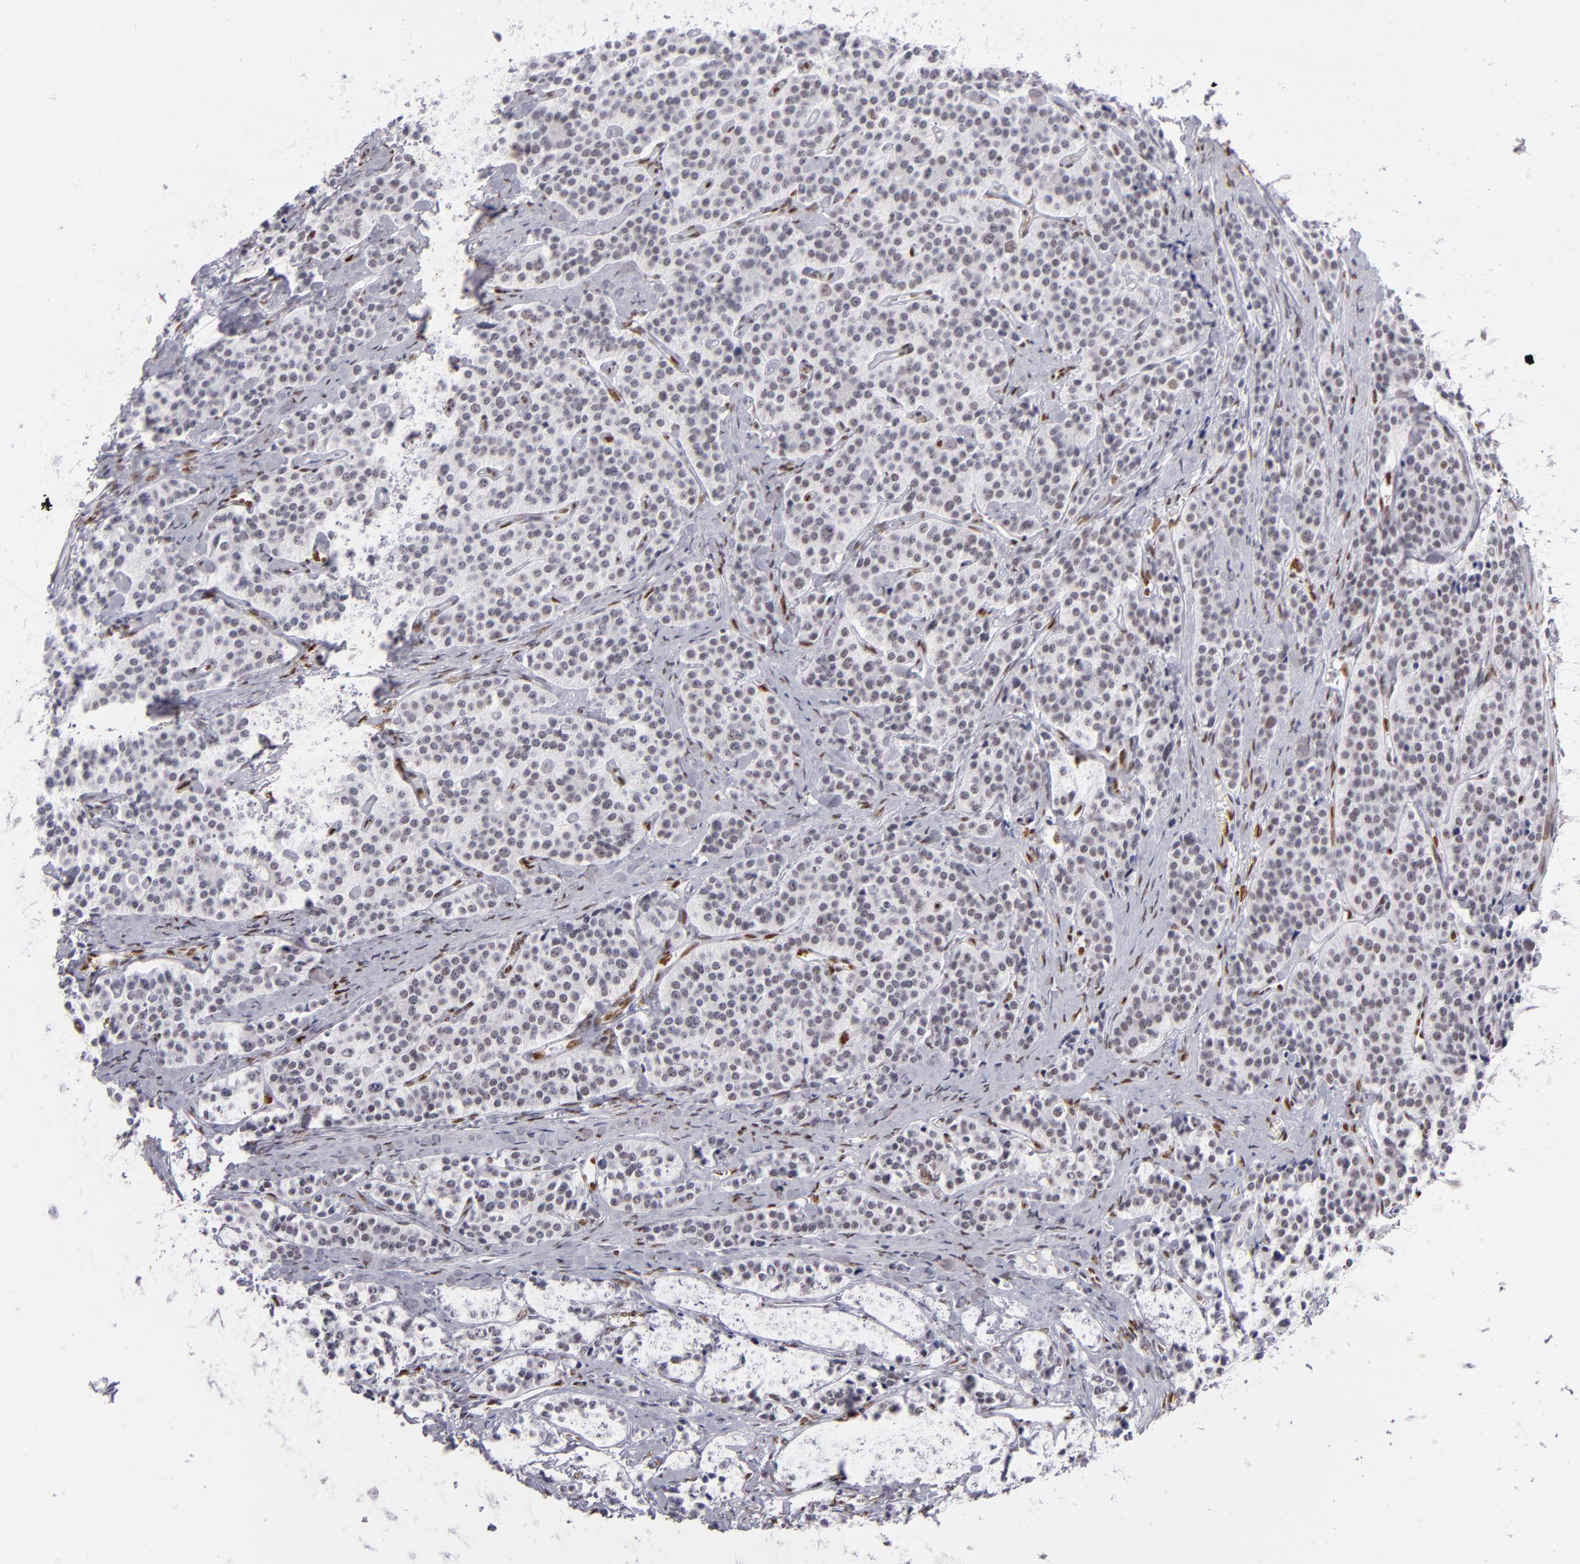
{"staining": {"intensity": "negative", "quantity": "none", "location": "none"}, "tissue": "carcinoid", "cell_type": "Tumor cells", "image_type": "cancer", "snomed": [{"axis": "morphology", "description": "Carcinoid, malignant, NOS"}, {"axis": "topography", "description": "Small intestine"}], "caption": "Malignant carcinoid was stained to show a protein in brown. There is no significant positivity in tumor cells.", "gene": "TOP3A", "patient": {"sex": "male", "age": 63}}